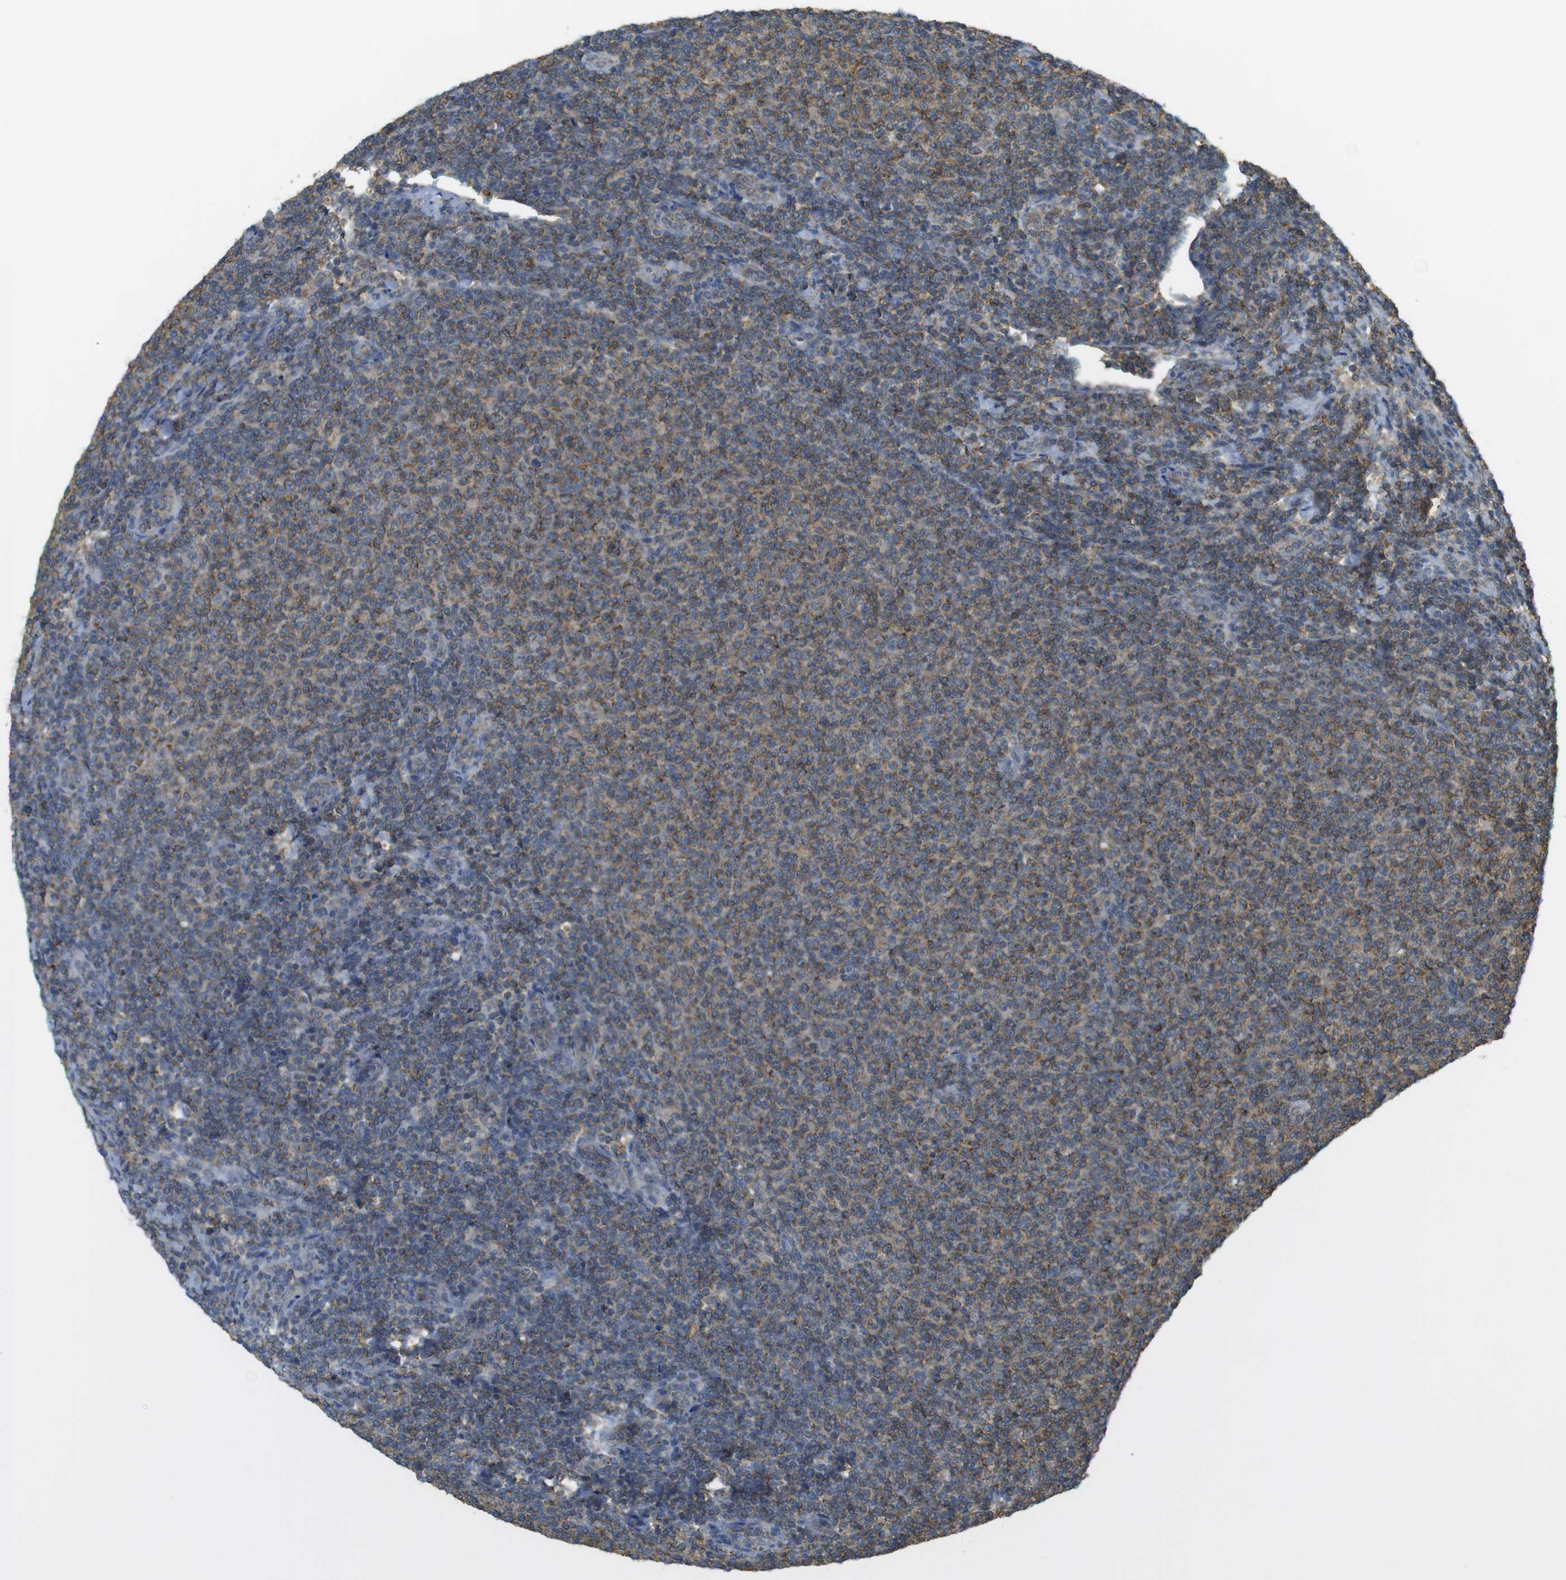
{"staining": {"intensity": "moderate", "quantity": ">75%", "location": "cytoplasmic/membranous"}, "tissue": "lymphoma", "cell_type": "Tumor cells", "image_type": "cancer", "snomed": [{"axis": "morphology", "description": "Malignant lymphoma, non-Hodgkin's type, Low grade"}, {"axis": "topography", "description": "Lymph node"}], "caption": "Lymphoma stained with DAB (3,3'-diaminobenzidine) immunohistochemistry (IHC) exhibits medium levels of moderate cytoplasmic/membranous staining in about >75% of tumor cells. The protein of interest is shown in brown color, while the nuclei are stained blue.", "gene": "BRI3BP", "patient": {"sex": "male", "age": 66}}